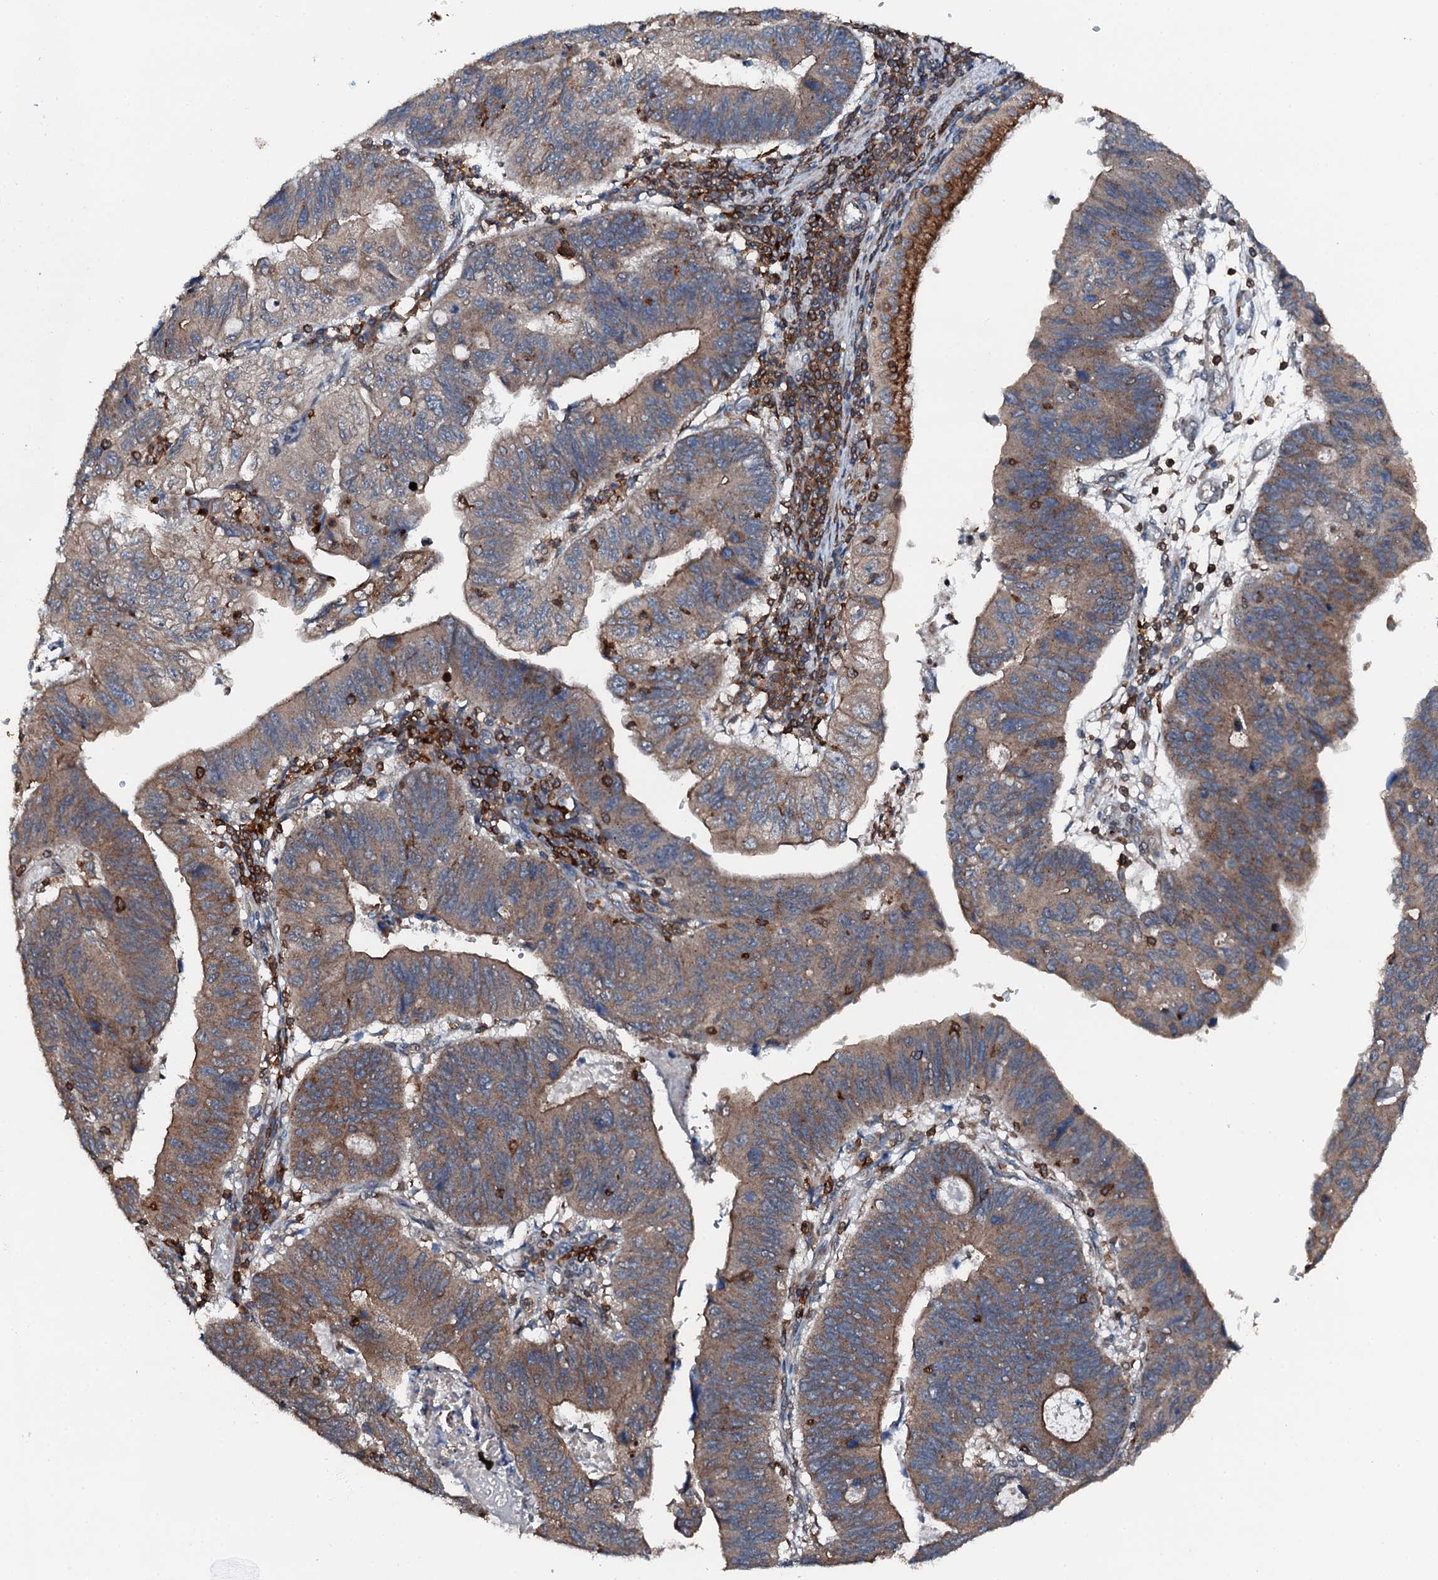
{"staining": {"intensity": "moderate", "quantity": ">75%", "location": "cytoplasmic/membranous"}, "tissue": "stomach cancer", "cell_type": "Tumor cells", "image_type": "cancer", "snomed": [{"axis": "morphology", "description": "Adenocarcinoma, NOS"}, {"axis": "topography", "description": "Stomach"}], "caption": "The immunohistochemical stain labels moderate cytoplasmic/membranous expression in tumor cells of stomach cancer (adenocarcinoma) tissue.", "gene": "EDC4", "patient": {"sex": "male", "age": 59}}